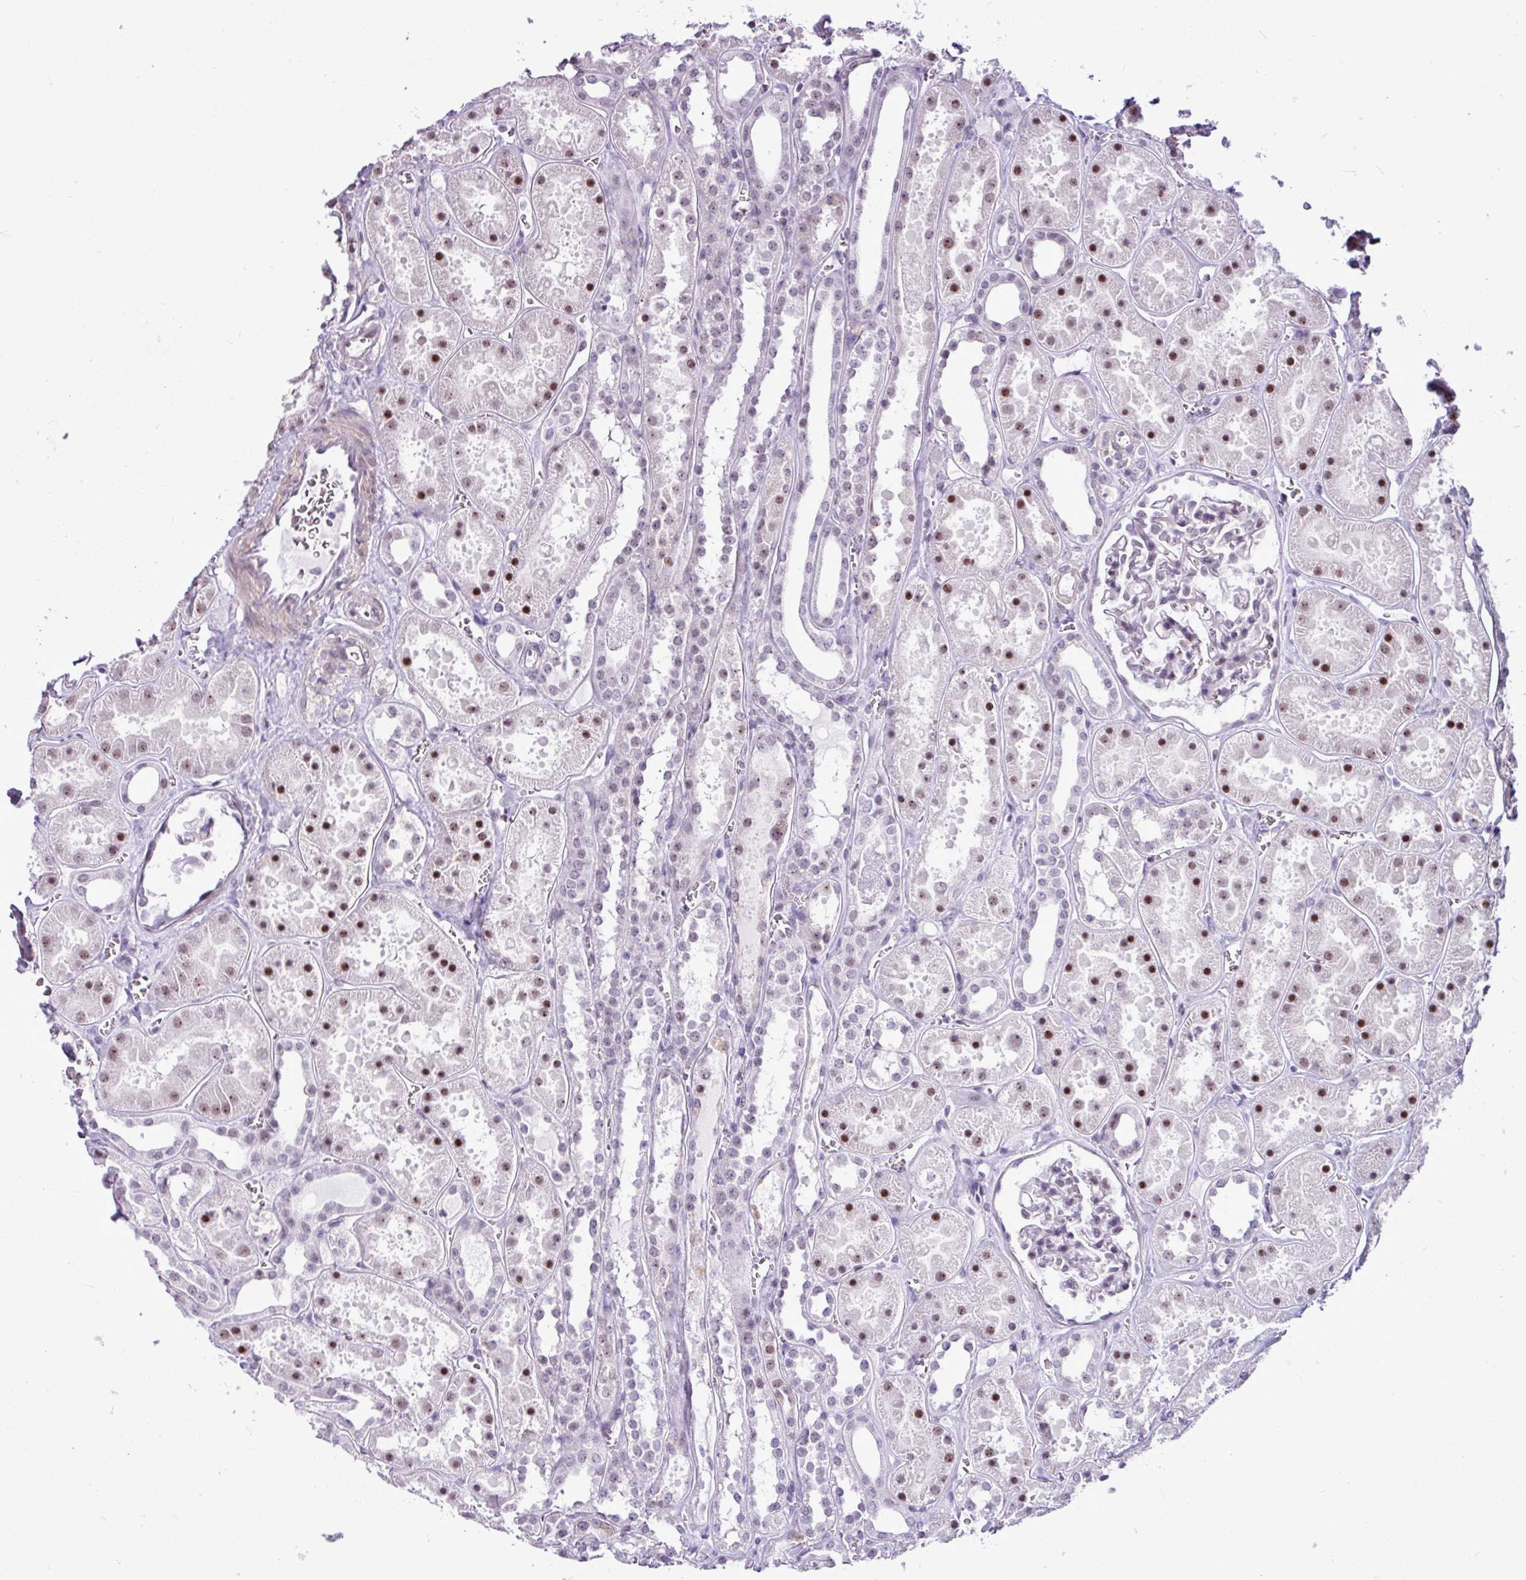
{"staining": {"intensity": "weak", "quantity": "25%-75%", "location": "nuclear"}, "tissue": "kidney", "cell_type": "Cells in glomeruli", "image_type": "normal", "snomed": [{"axis": "morphology", "description": "Normal tissue, NOS"}, {"axis": "topography", "description": "Kidney"}], "caption": "IHC staining of benign kidney, which demonstrates low levels of weak nuclear staining in approximately 25%-75% of cells in glomeruli indicating weak nuclear protein positivity. The staining was performed using DAB (brown) for protein detection and nuclei were counterstained in hematoxylin (blue).", "gene": "UTP18", "patient": {"sex": "female", "age": 41}}